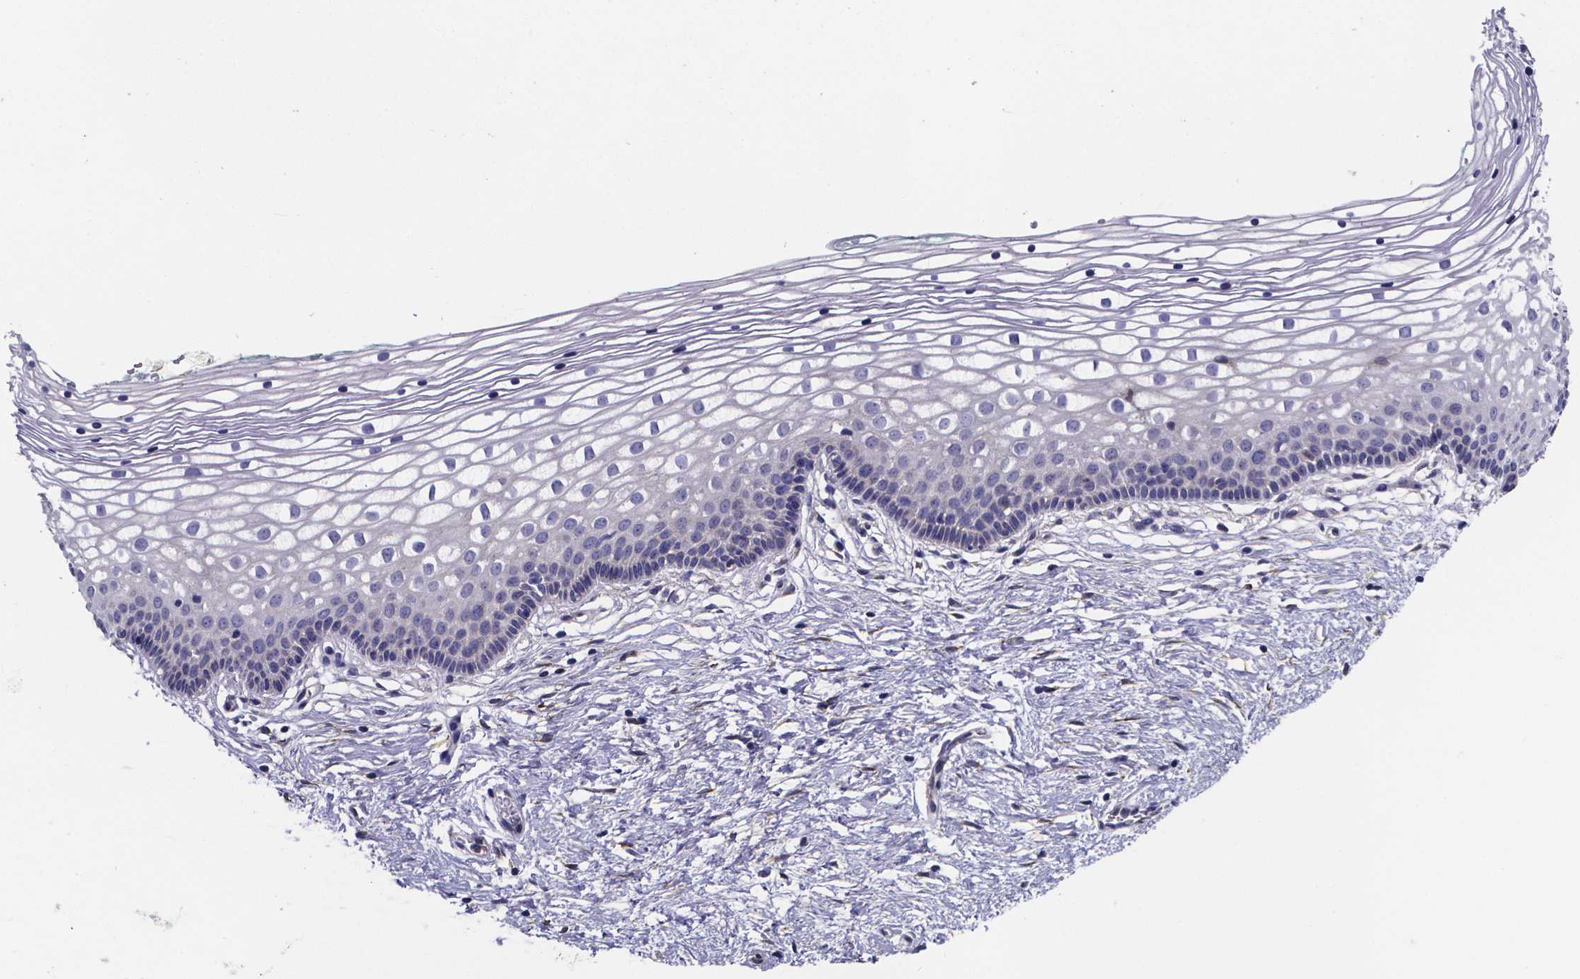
{"staining": {"intensity": "negative", "quantity": "none", "location": "none"}, "tissue": "vagina", "cell_type": "Squamous epithelial cells", "image_type": "normal", "snomed": [{"axis": "morphology", "description": "Normal tissue, NOS"}, {"axis": "topography", "description": "Vagina"}], "caption": "Vagina stained for a protein using immunohistochemistry reveals no staining squamous epithelial cells.", "gene": "SFRP4", "patient": {"sex": "female", "age": 36}}